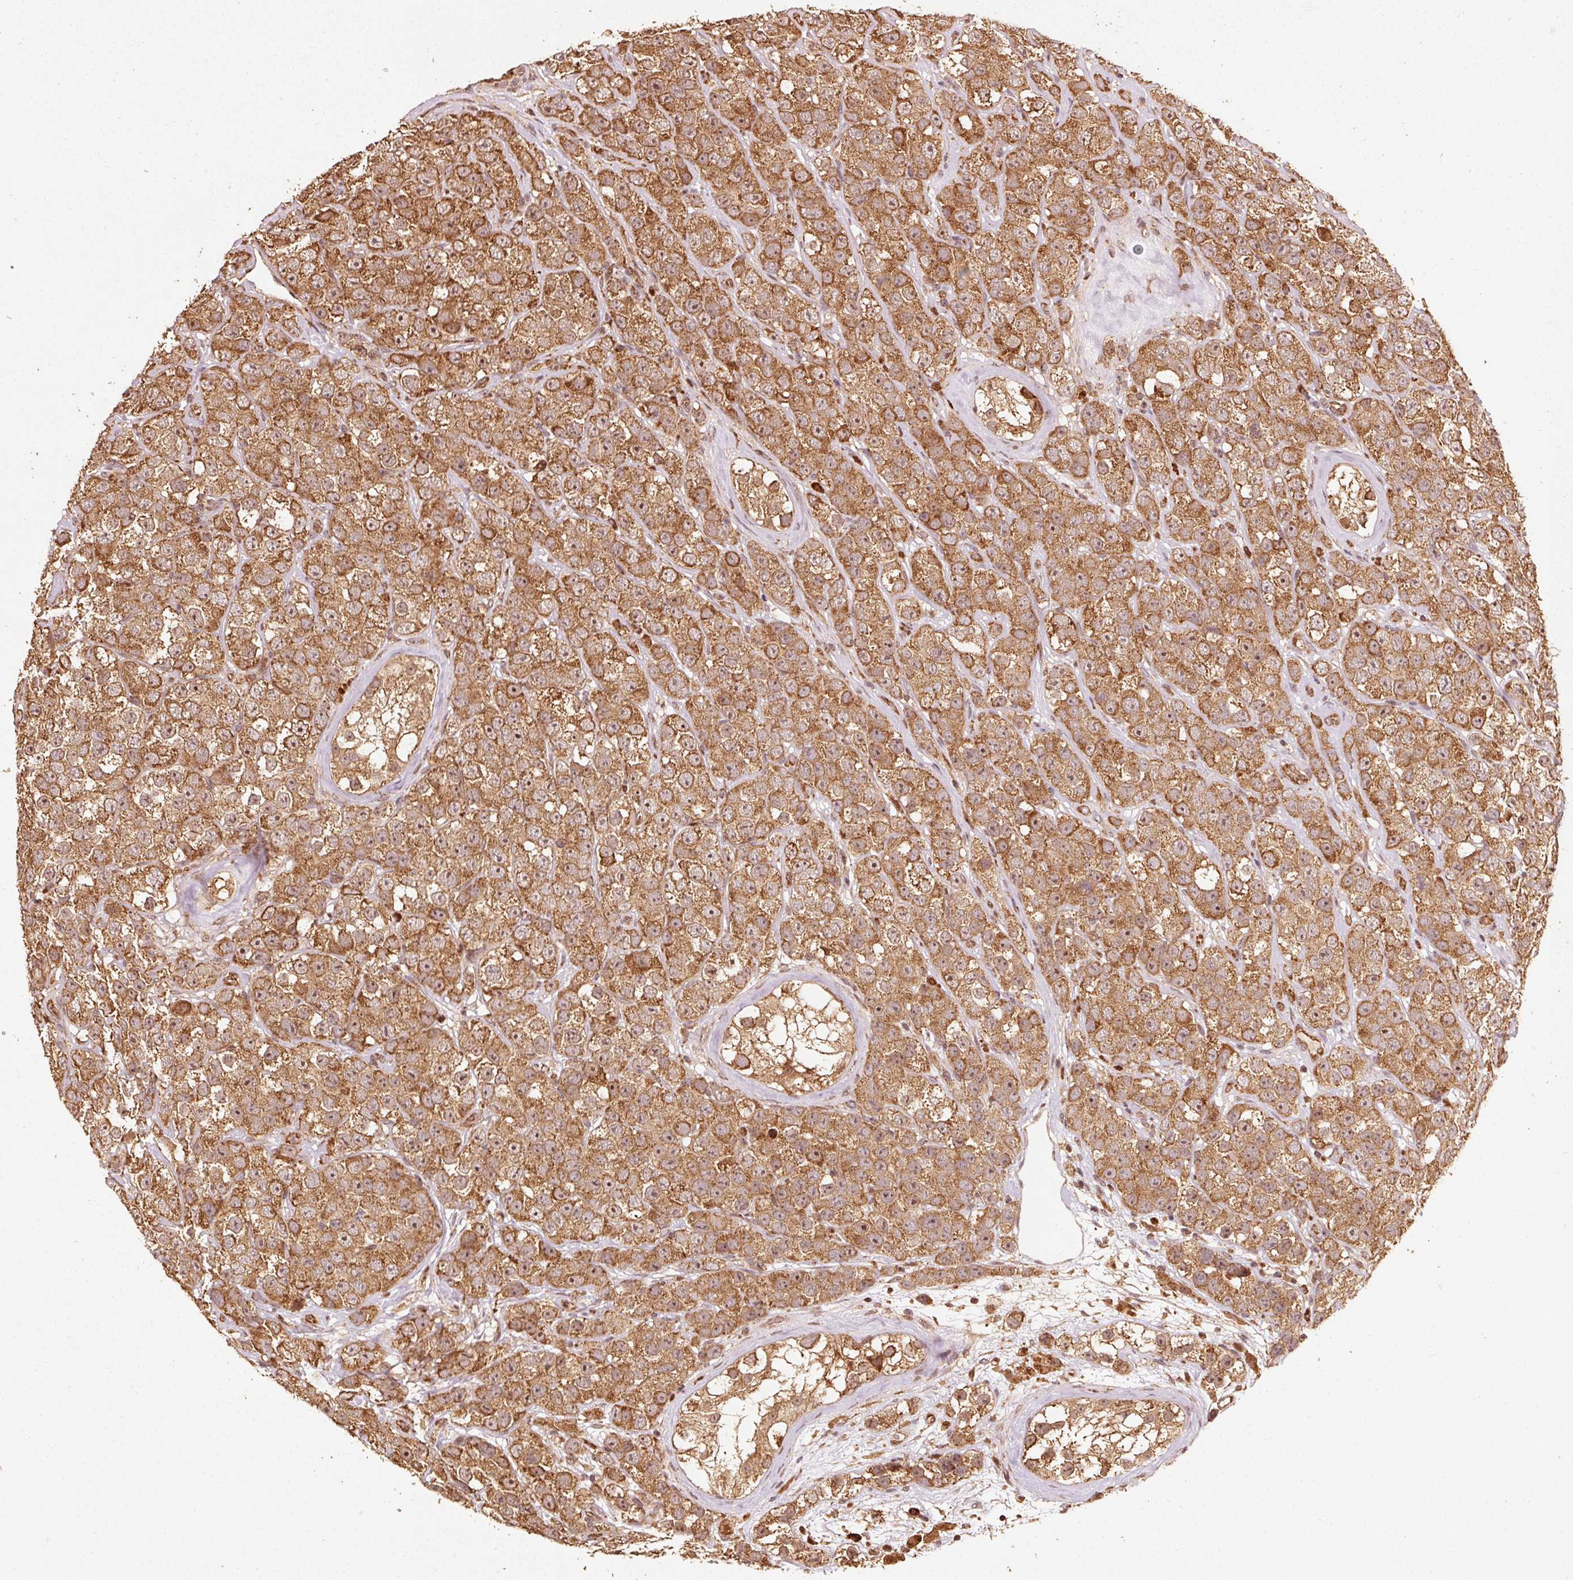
{"staining": {"intensity": "strong", "quantity": ">75%", "location": "cytoplasmic/membranous"}, "tissue": "testis cancer", "cell_type": "Tumor cells", "image_type": "cancer", "snomed": [{"axis": "morphology", "description": "Seminoma, NOS"}, {"axis": "topography", "description": "Testis"}], "caption": "This is an image of immunohistochemistry (IHC) staining of testis cancer (seminoma), which shows strong expression in the cytoplasmic/membranous of tumor cells.", "gene": "MRPL16", "patient": {"sex": "male", "age": 28}}